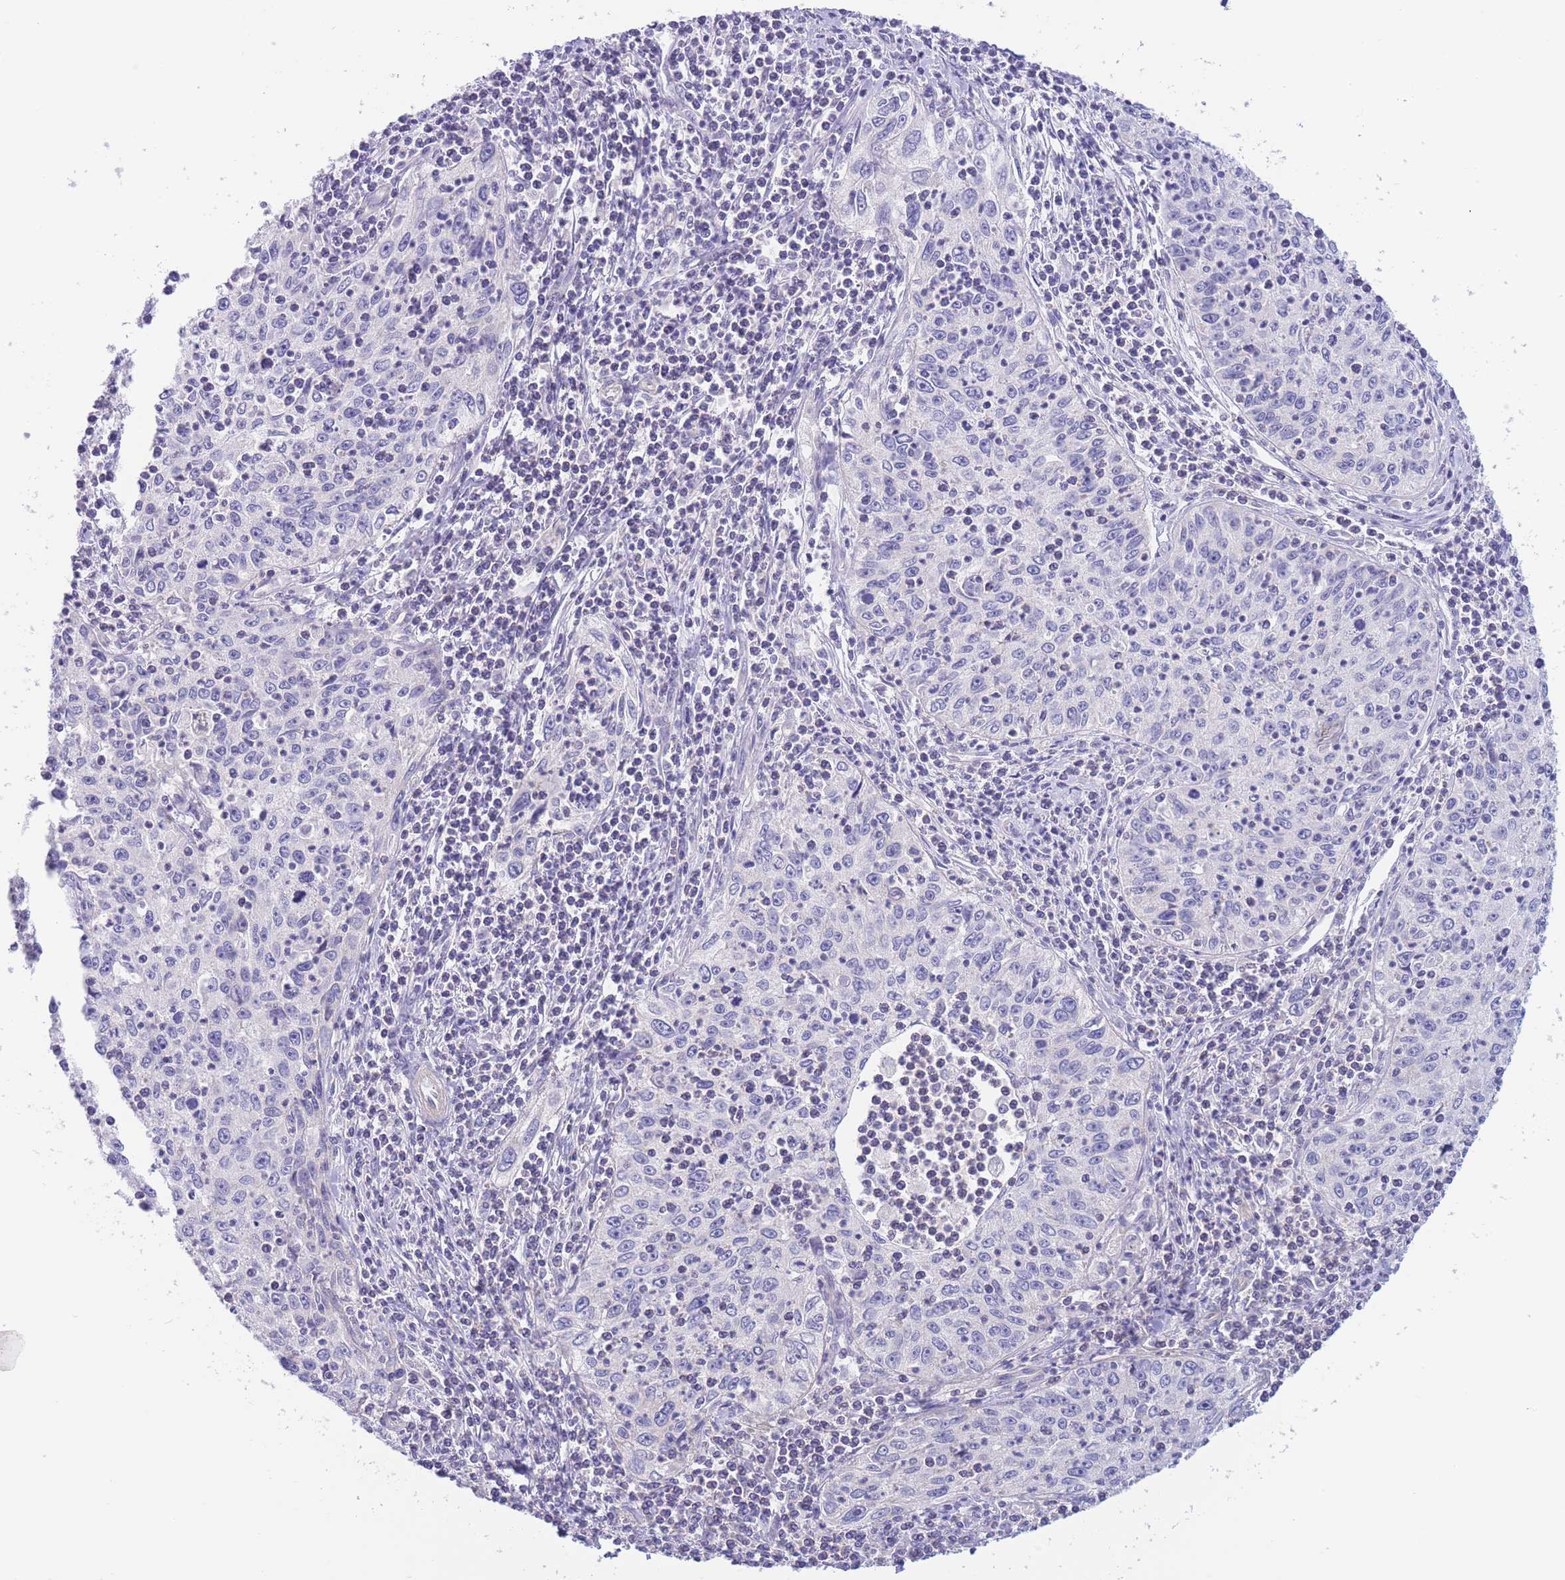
{"staining": {"intensity": "negative", "quantity": "none", "location": "none"}, "tissue": "cervical cancer", "cell_type": "Tumor cells", "image_type": "cancer", "snomed": [{"axis": "morphology", "description": "Squamous cell carcinoma, NOS"}, {"axis": "topography", "description": "Cervix"}], "caption": "Tumor cells show no significant protein staining in squamous cell carcinoma (cervical).", "gene": "ALS2CL", "patient": {"sex": "female", "age": 30}}